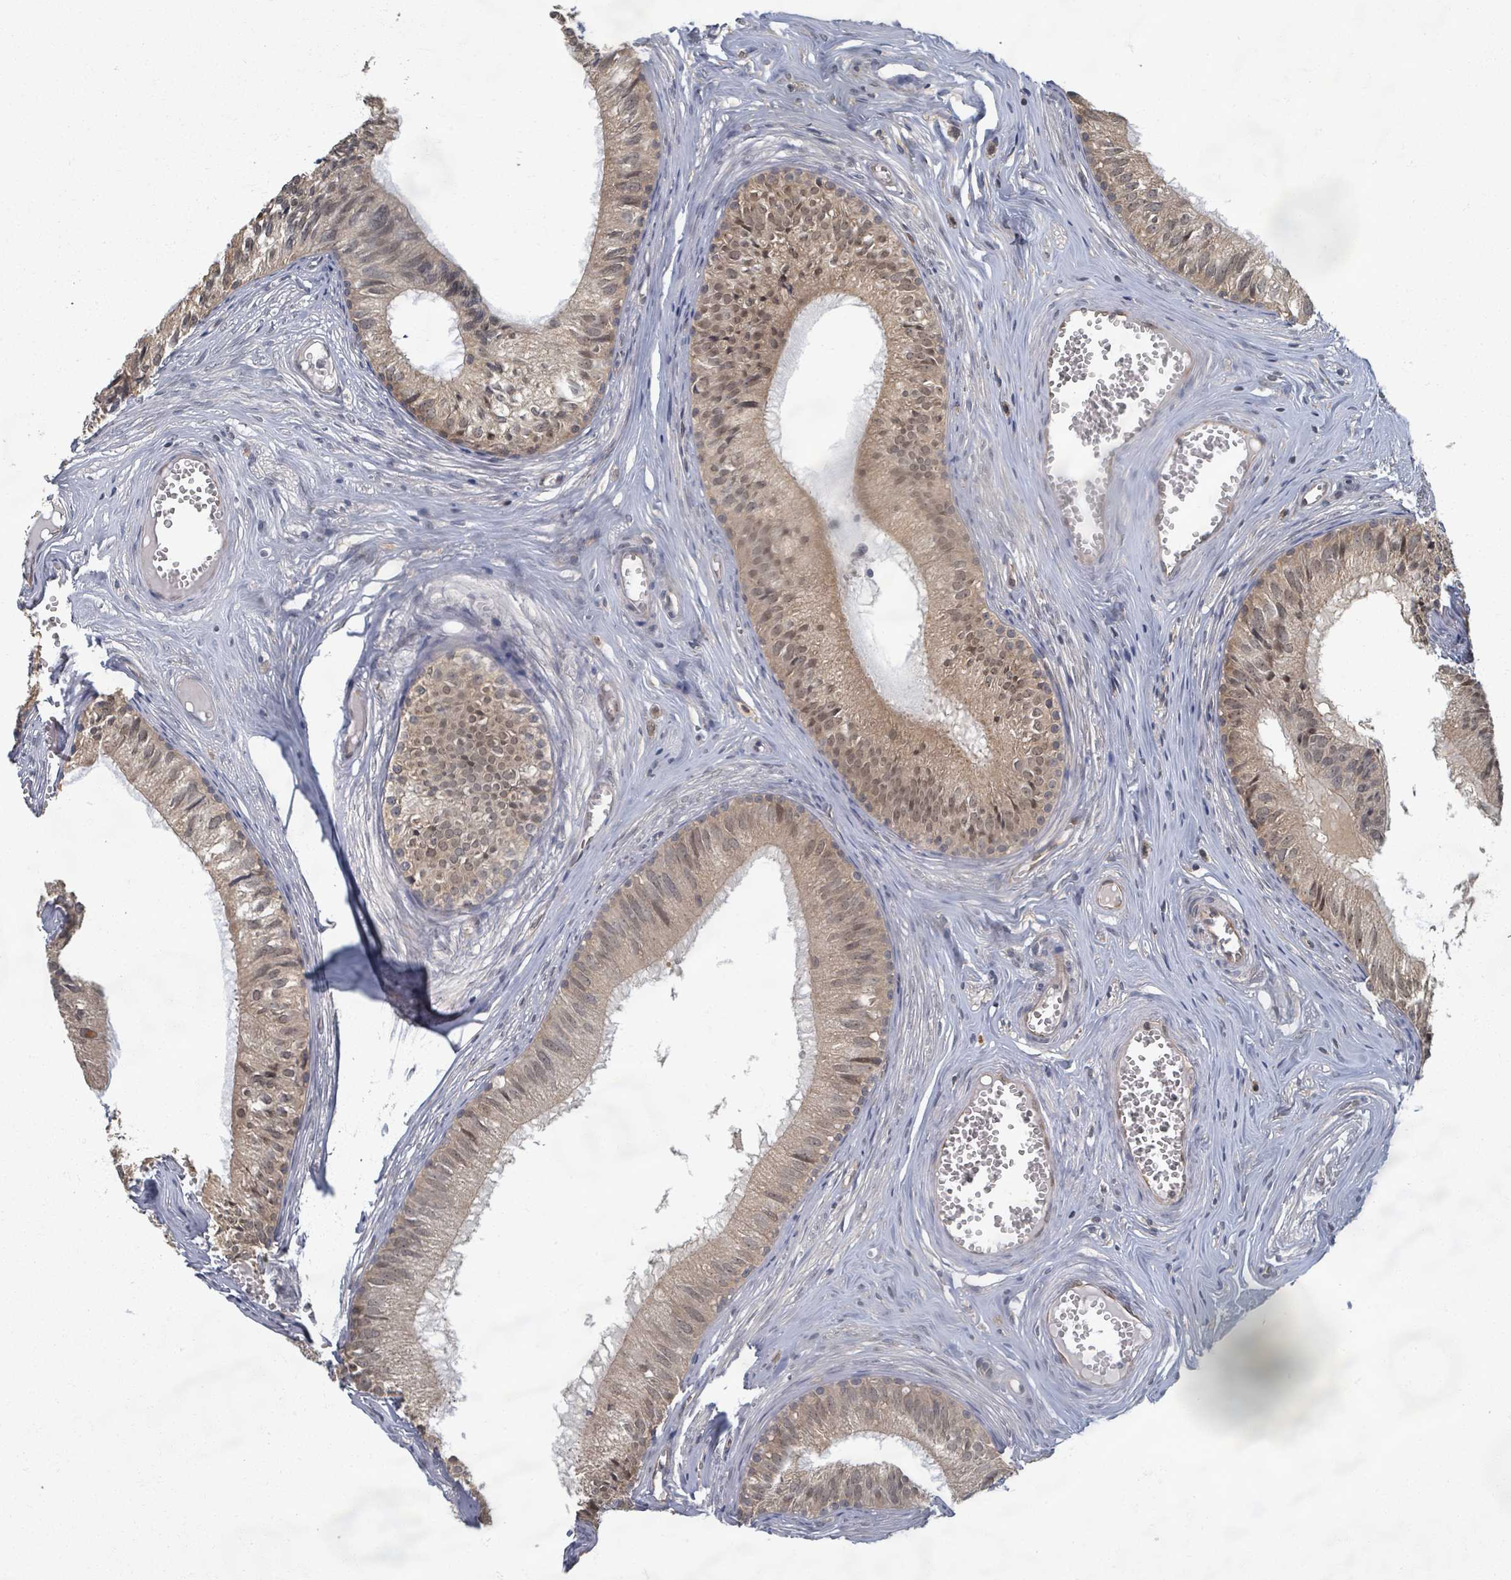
{"staining": {"intensity": "moderate", "quantity": ">75%", "location": "cytoplasmic/membranous,nuclear"}, "tissue": "epididymis", "cell_type": "Glandular cells", "image_type": "normal", "snomed": [{"axis": "morphology", "description": "Normal tissue, NOS"}, {"axis": "topography", "description": "Epididymis"}], "caption": "Normal epididymis demonstrates moderate cytoplasmic/membranous,nuclear expression in about >75% of glandular cells.", "gene": "INTS15", "patient": {"sex": "male", "age": 31}}